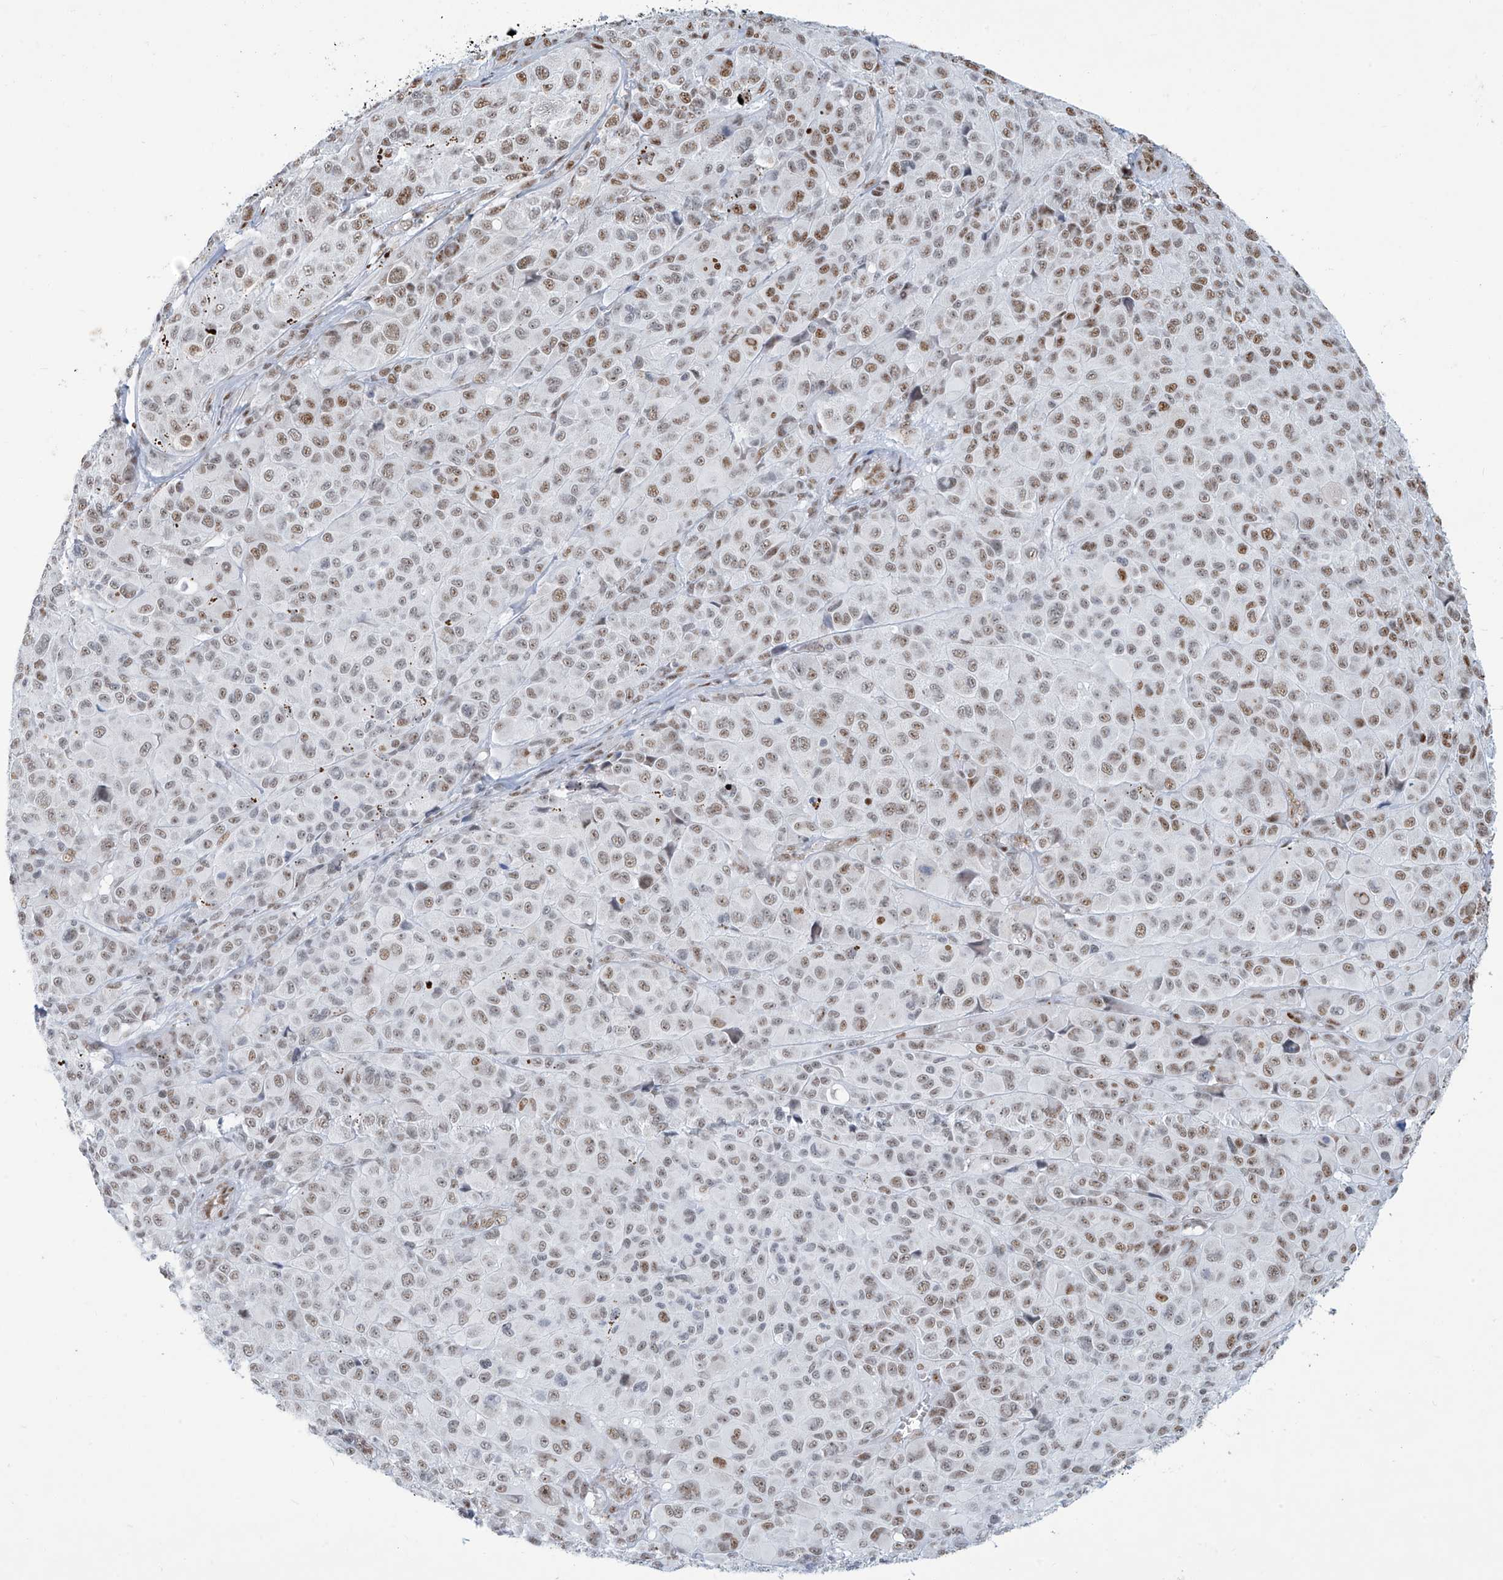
{"staining": {"intensity": "moderate", "quantity": ">75%", "location": "nuclear"}, "tissue": "melanoma", "cell_type": "Tumor cells", "image_type": "cancer", "snomed": [{"axis": "morphology", "description": "Malignant melanoma, NOS"}, {"axis": "topography", "description": "Skin of trunk"}], "caption": "A brown stain labels moderate nuclear expression of a protein in malignant melanoma tumor cells.", "gene": "SARNP", "patient": {"sex": "male", "age": 71}}